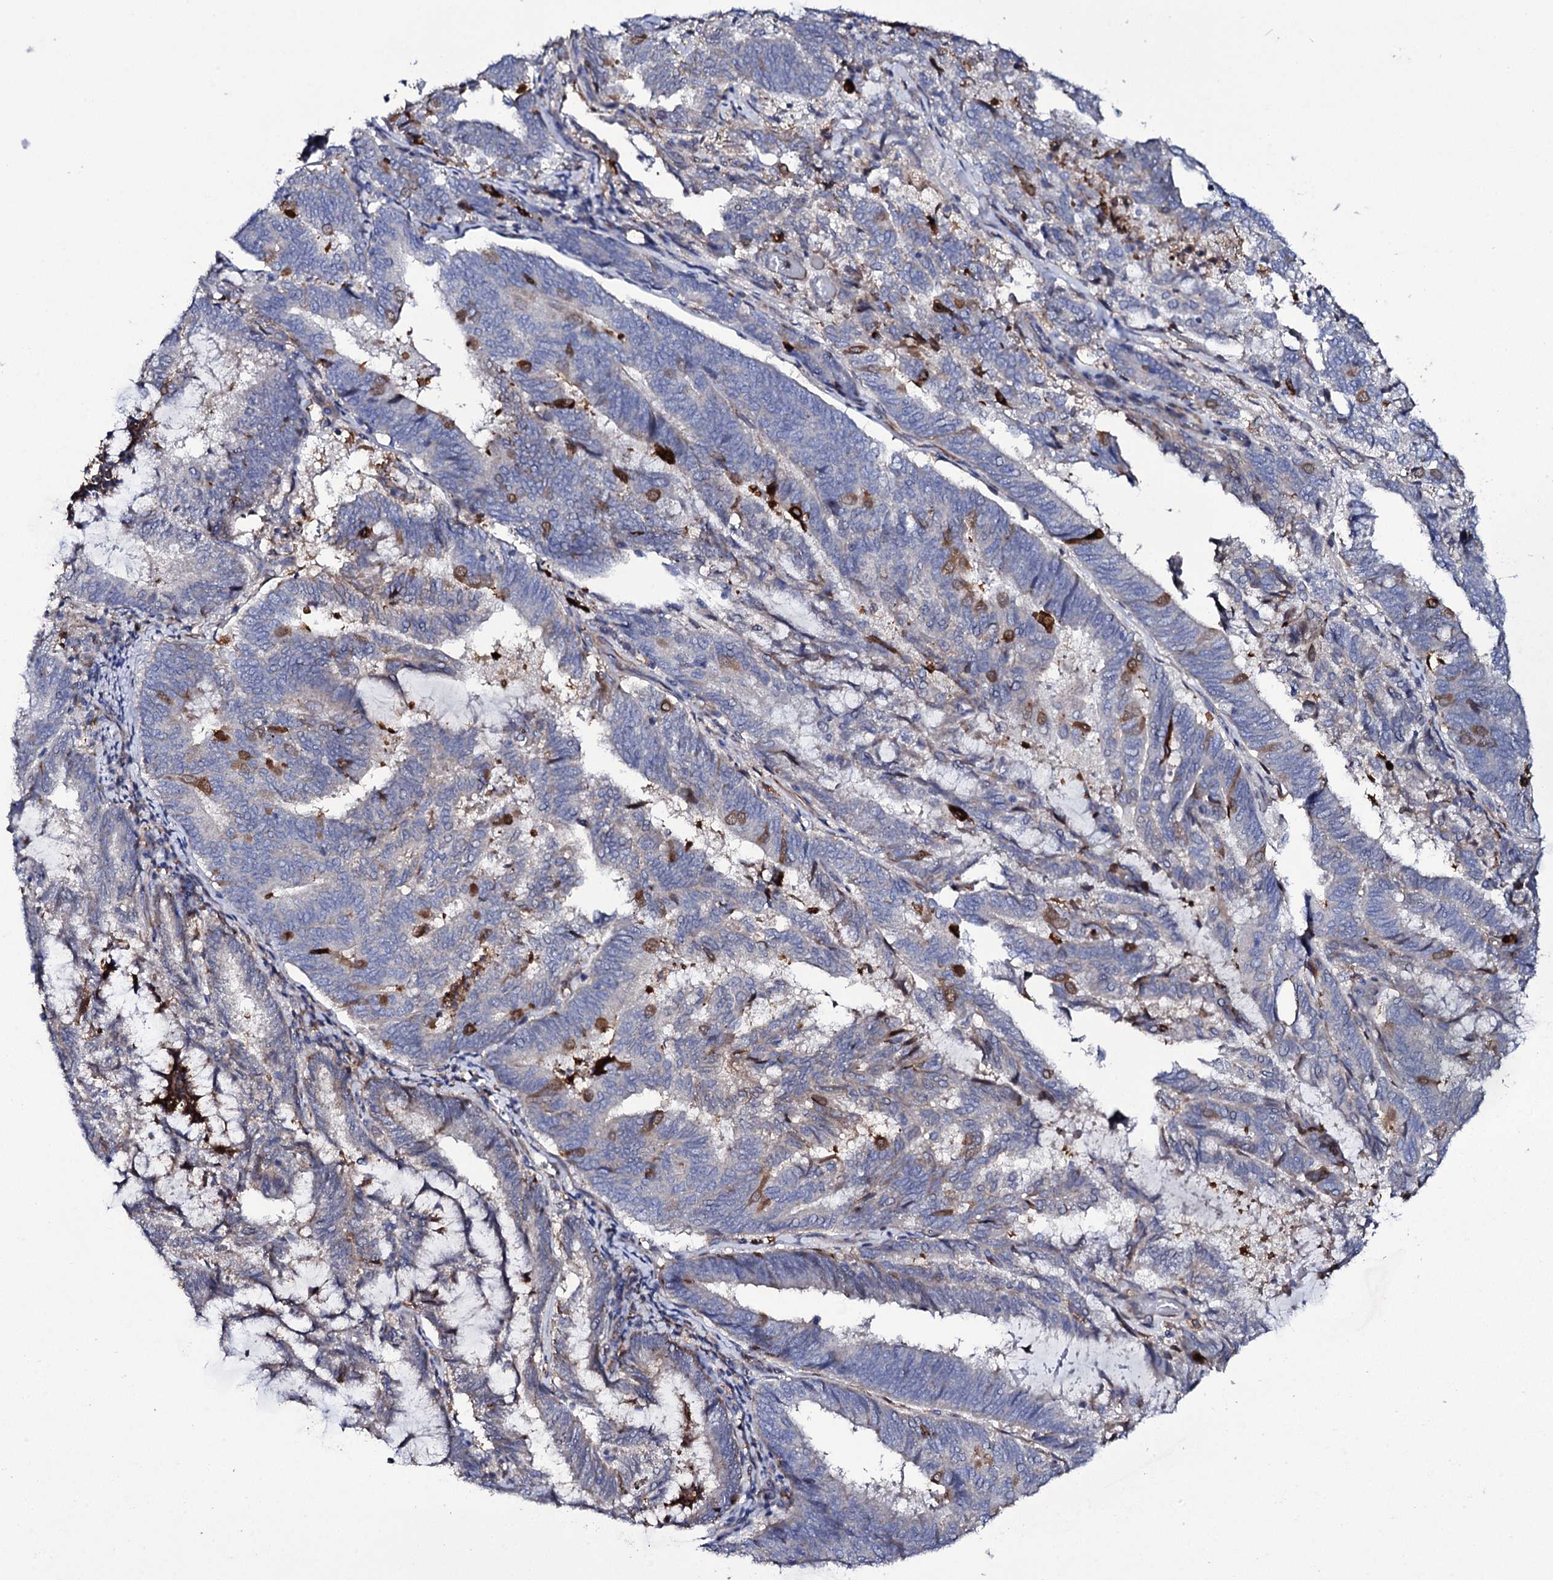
{"staining": {"intensity": "strong", "quantity": "<25%", "location": "cytoplasmic/membranous"}, "tissue": "endometrial cancer", "cell_type": "Tumor cells", "image_type": "cancer", "snomed": [{"axis": "morphology", "description": "Adenocarcinoma, NOS"}, {"axis": "topography", "description": "Endometrium"}], "caption": "This micrograph shows endometrial adenocarcinoma stained with IHC to label a protein in brown. The cytoplasmic/membranous of tumor cells show strong positivity for the protein. Nuclei are counter-stained blue.", "gene": "TTC23", "patient": {"sex": "female", "age": 80}}